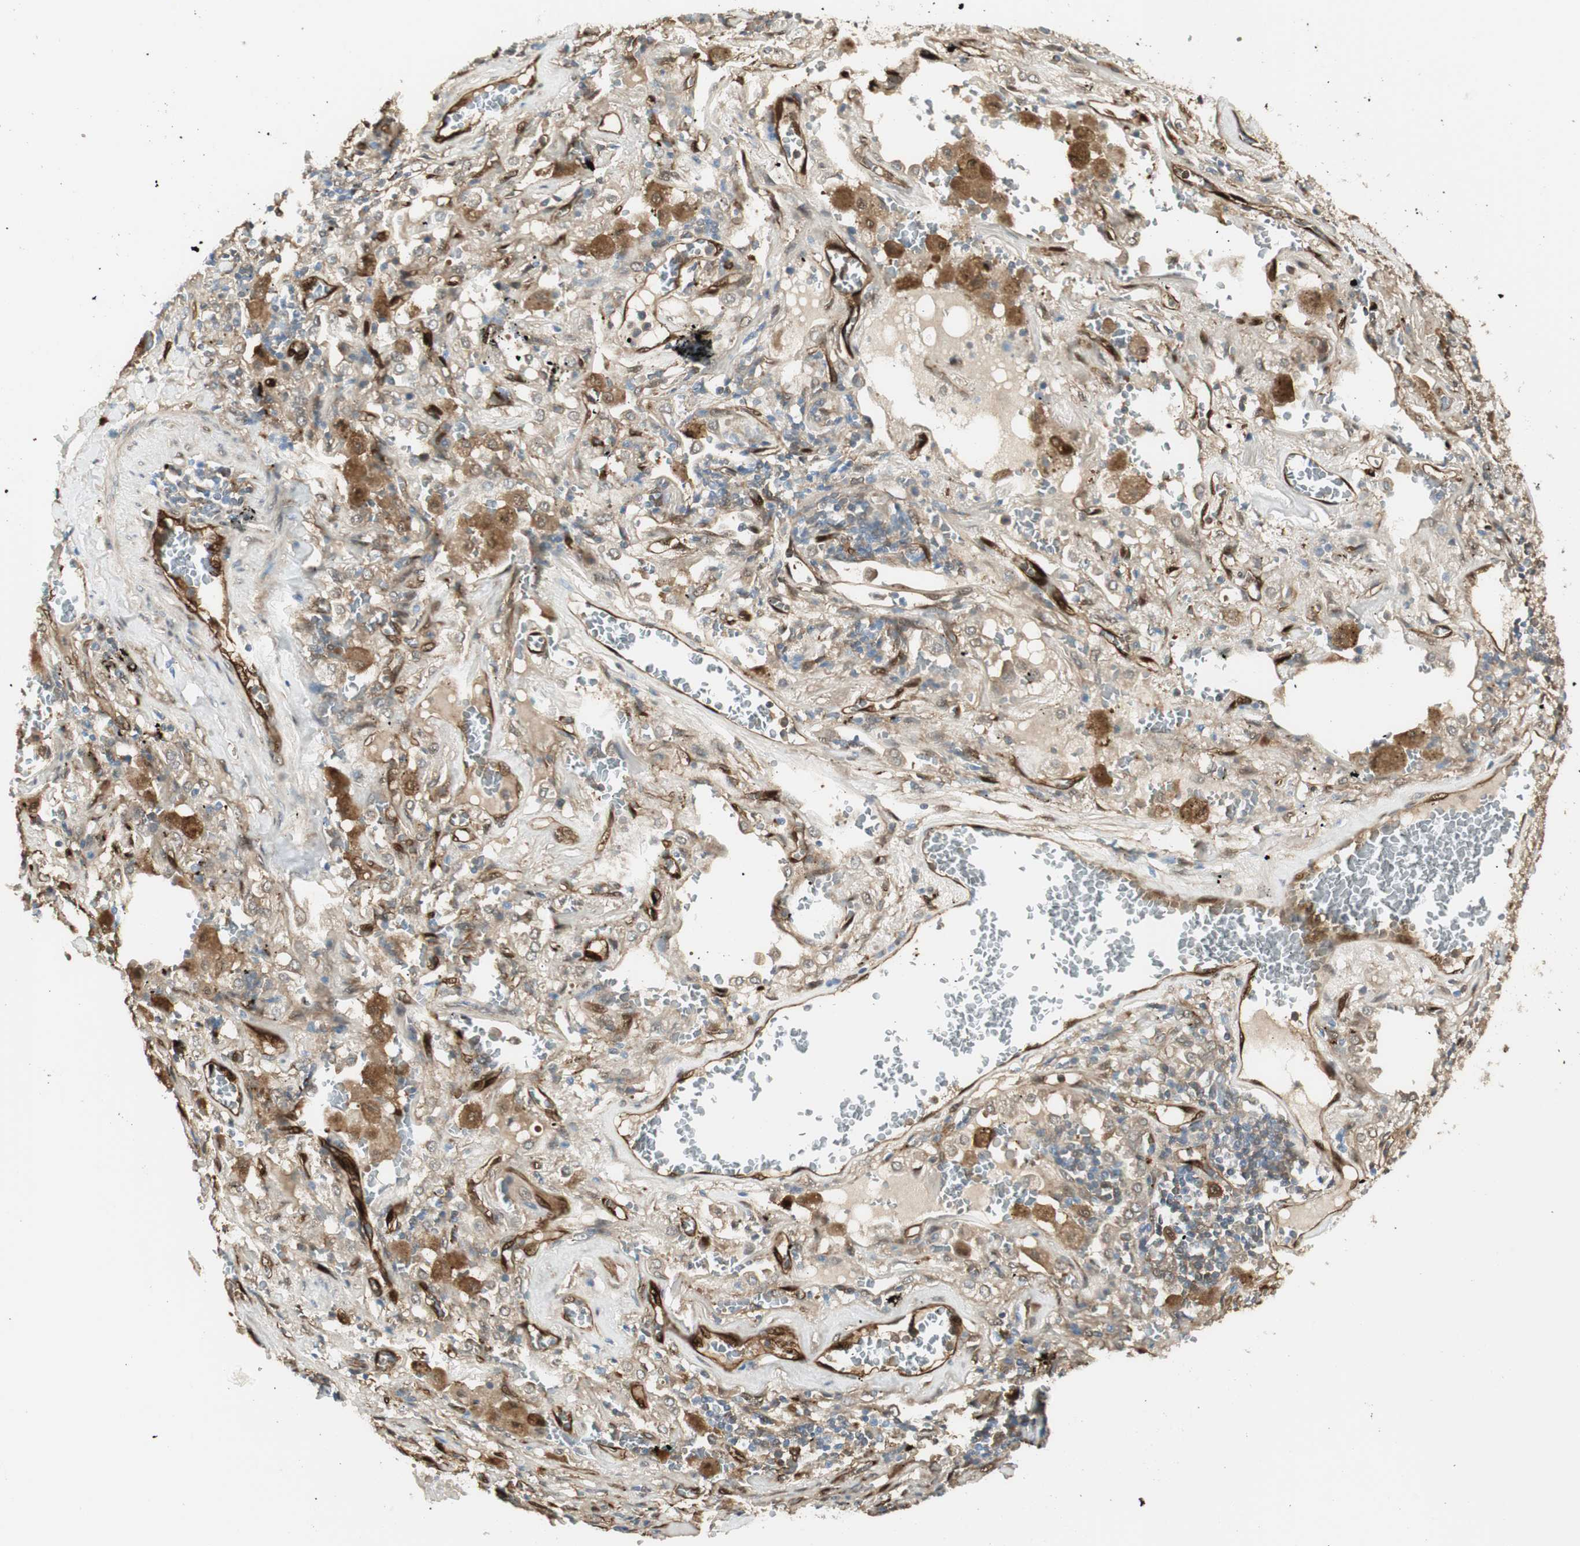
{"staining": {"intensity": "weak", "quantity": ">75%", "location": "cytoplasmic/membranous"}, "tissue": "lung cancer", "cell_type": "Tumor cells", "image_type": "cancer", "snomed": [{"axis": "morphology", "description": "Squamous cell carcinoma, NOS"}, {"axis": "topography", "description": "Lung"}], "caption": "High-power microscopy captured an immunohistochemistry photomicrograph of lung cancer (squamous cell carcinoma), revealing weak cytoplasmic/membranous expression in about >75% of tumor cells. Using DAB (brown) and hematoxylin (blue) stains, captured at high magnification using brightfield microscopy.", "gene": "SERPINB6", "patient": {"sex": "male", "age": 57}}